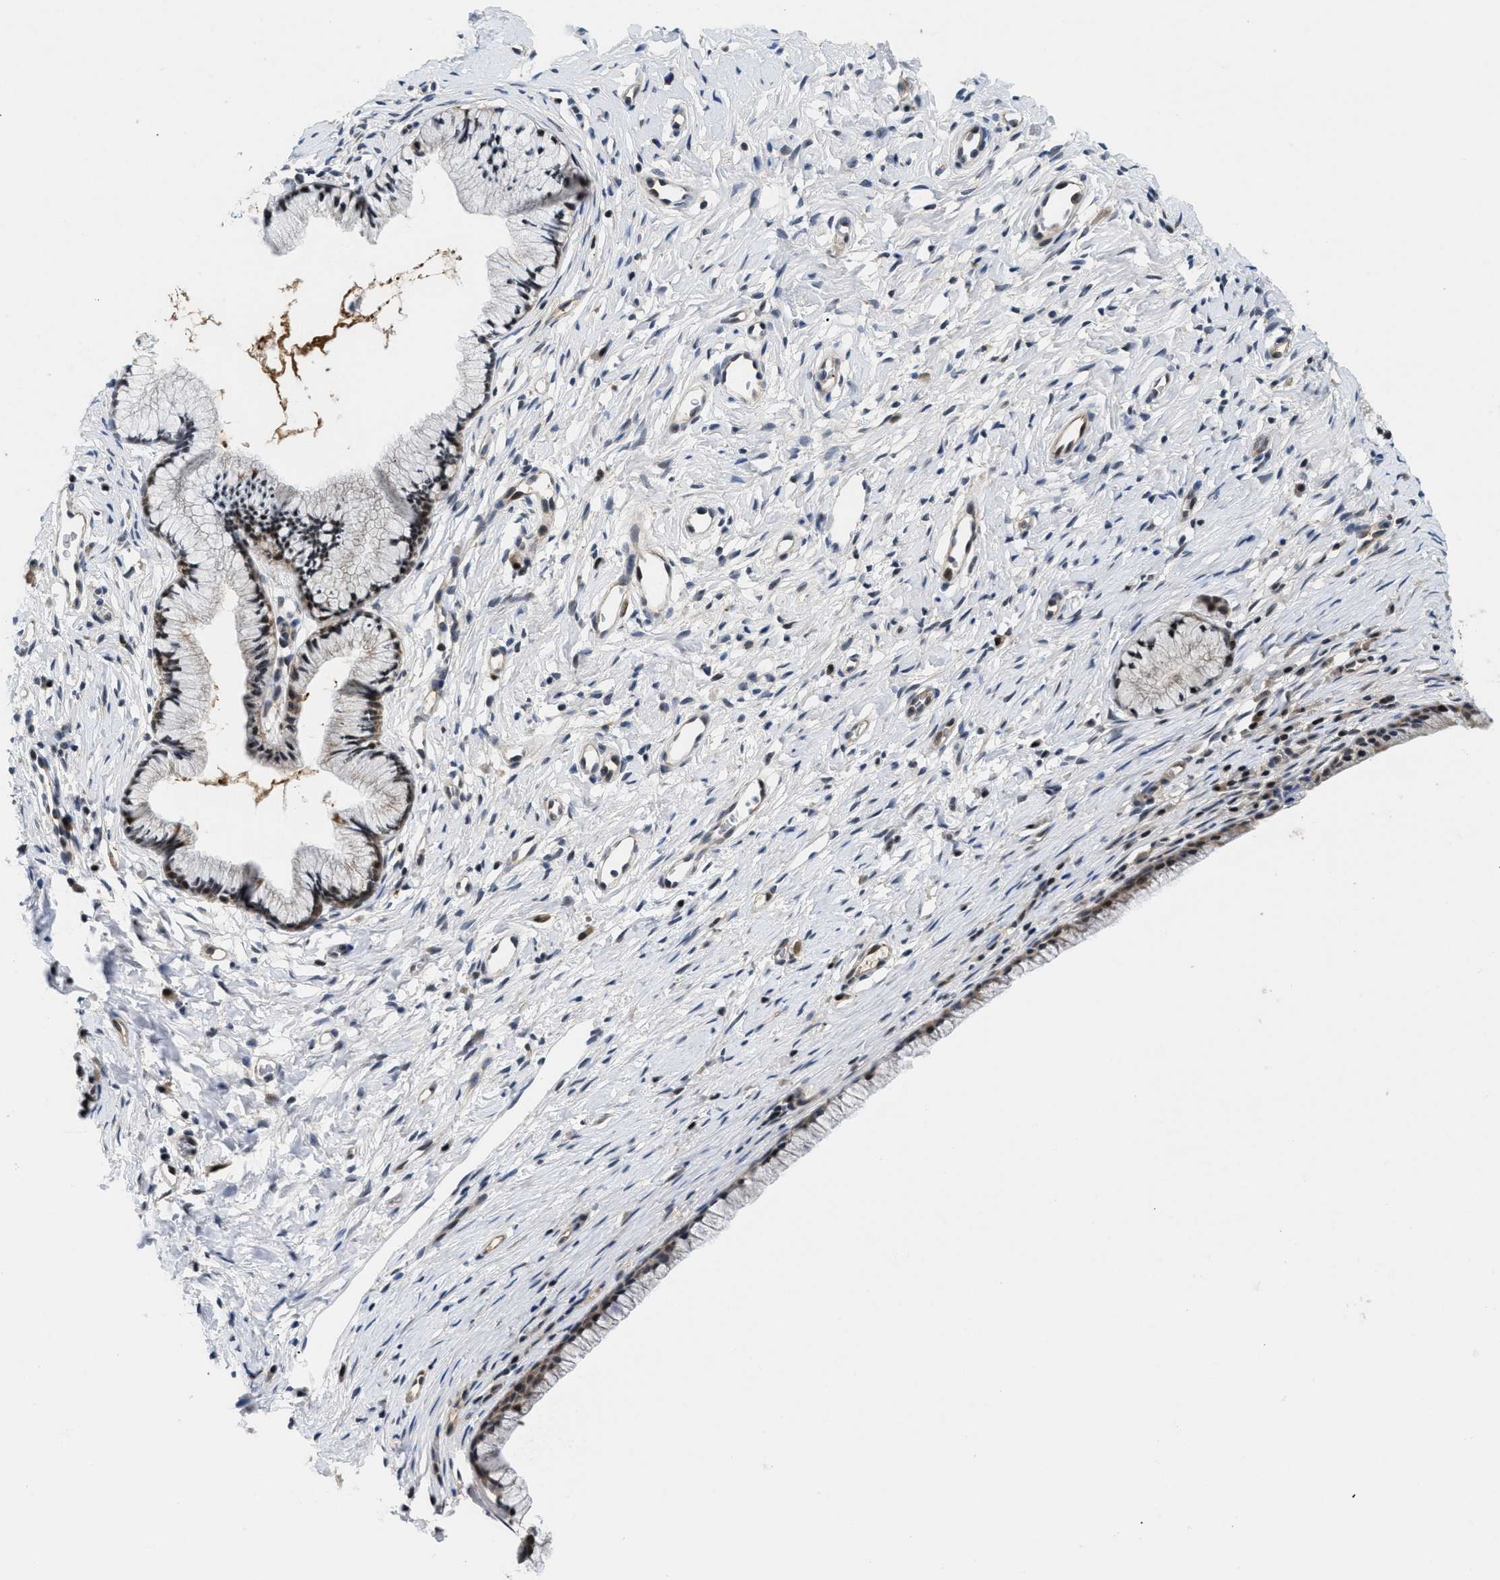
{"staining": {"intensity": "moderate", "quantity": "25%-75%", "location": "nuclear"}, "tissue": "cervix", "cell_type": "Glandular cells", "image_type": "normal", "snomed": [{"axis": "morphology", "description": "Normal tissue, NOS"}, {"axis": "topography", "description": "Cervix"}], "caption": "The immunohistochemical stain labels moderate nuclear staining in glandular cells of benign cervix.", "gene": "SLC29A2", "patient": {"sex": "female", "age": 77}}